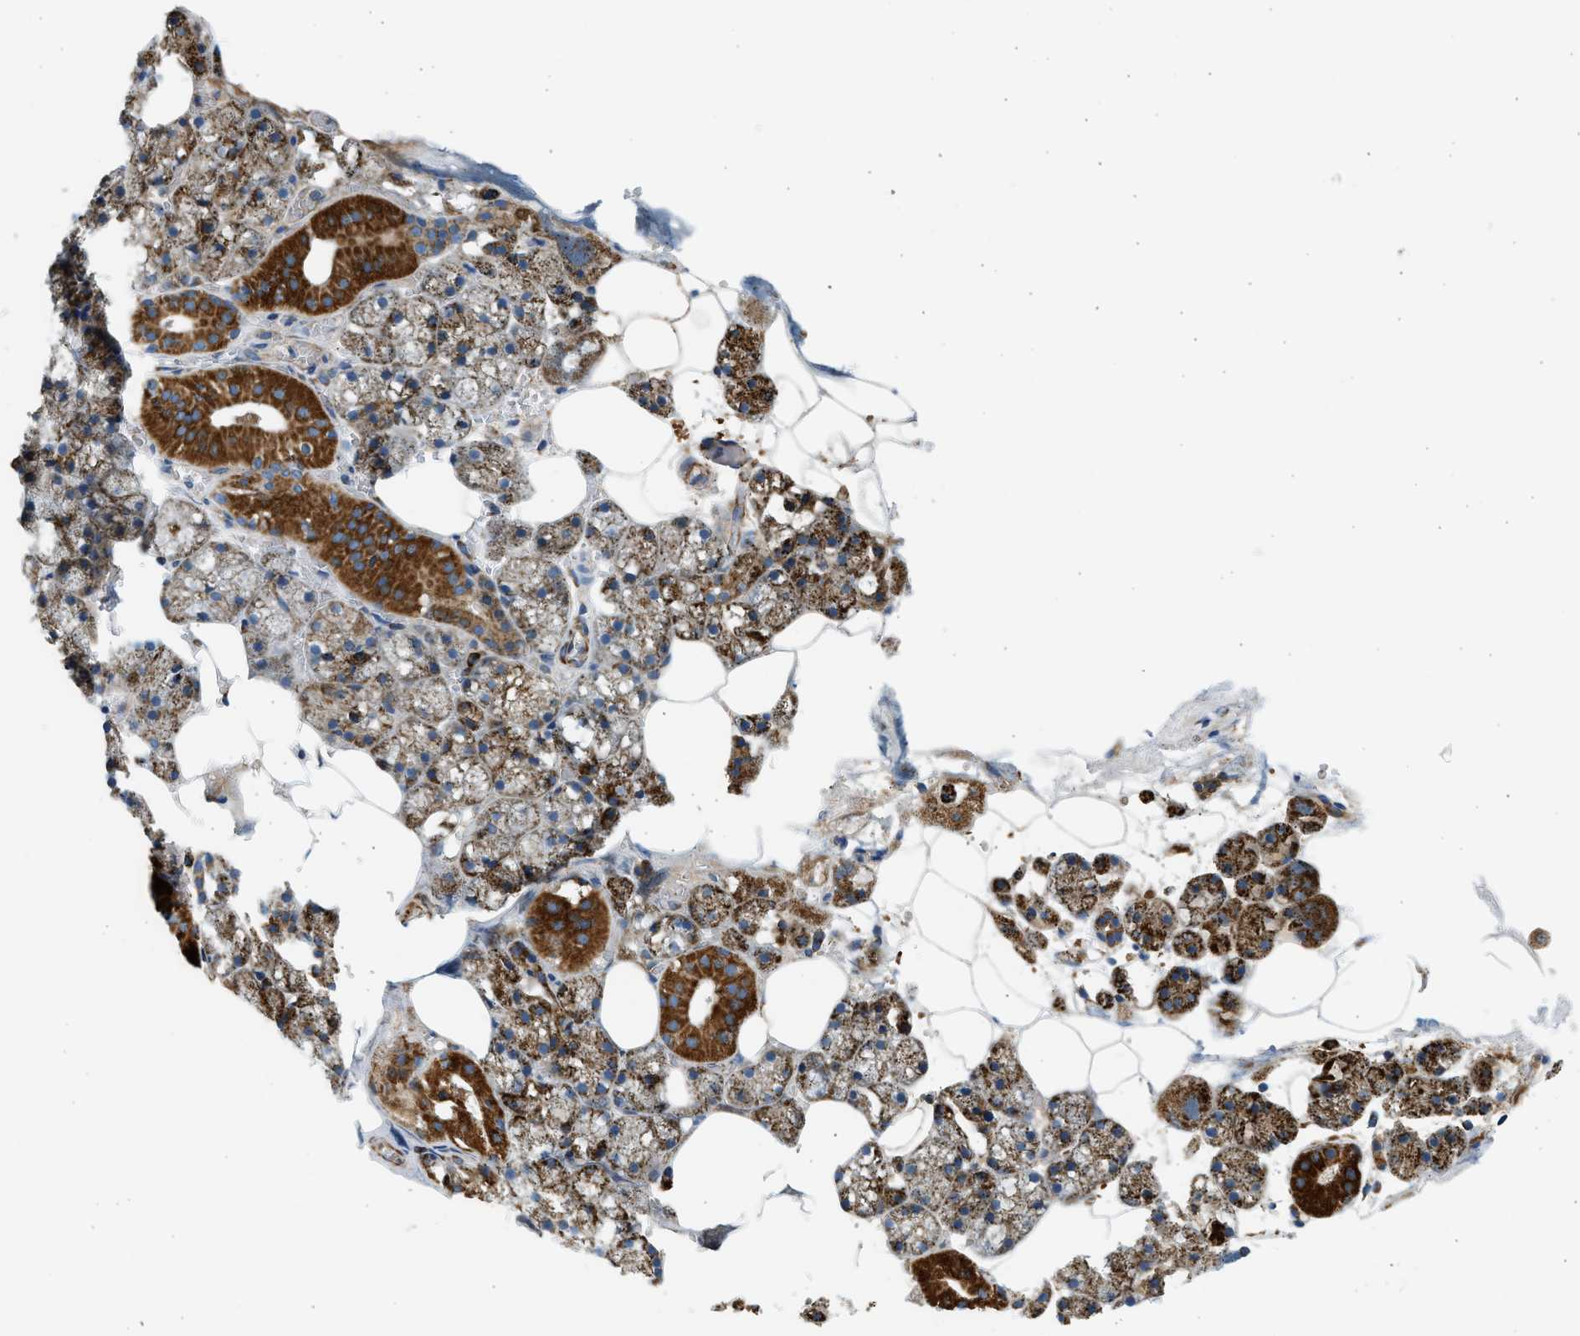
{"staining": {"intensity": "strong", "quantity": ">75%", "location": "cytoplasmic/membranous"}, "tissue": "salivary gland", "cell_type": "Glandular cells", "image_type": "normal", "snomed": [{"axis": "morphology", "description": "Normal tissue, NOS"}, {"axis": "topography", "description": "Salivary gland"}], "caption": "Protein staining of benign salivary gland demonstrates strong cytoplasmic/membranous positivity in about >75% of glandular cells.", "gene": "KCNMB3", "patient": {"sex": "male", "age": 62}}